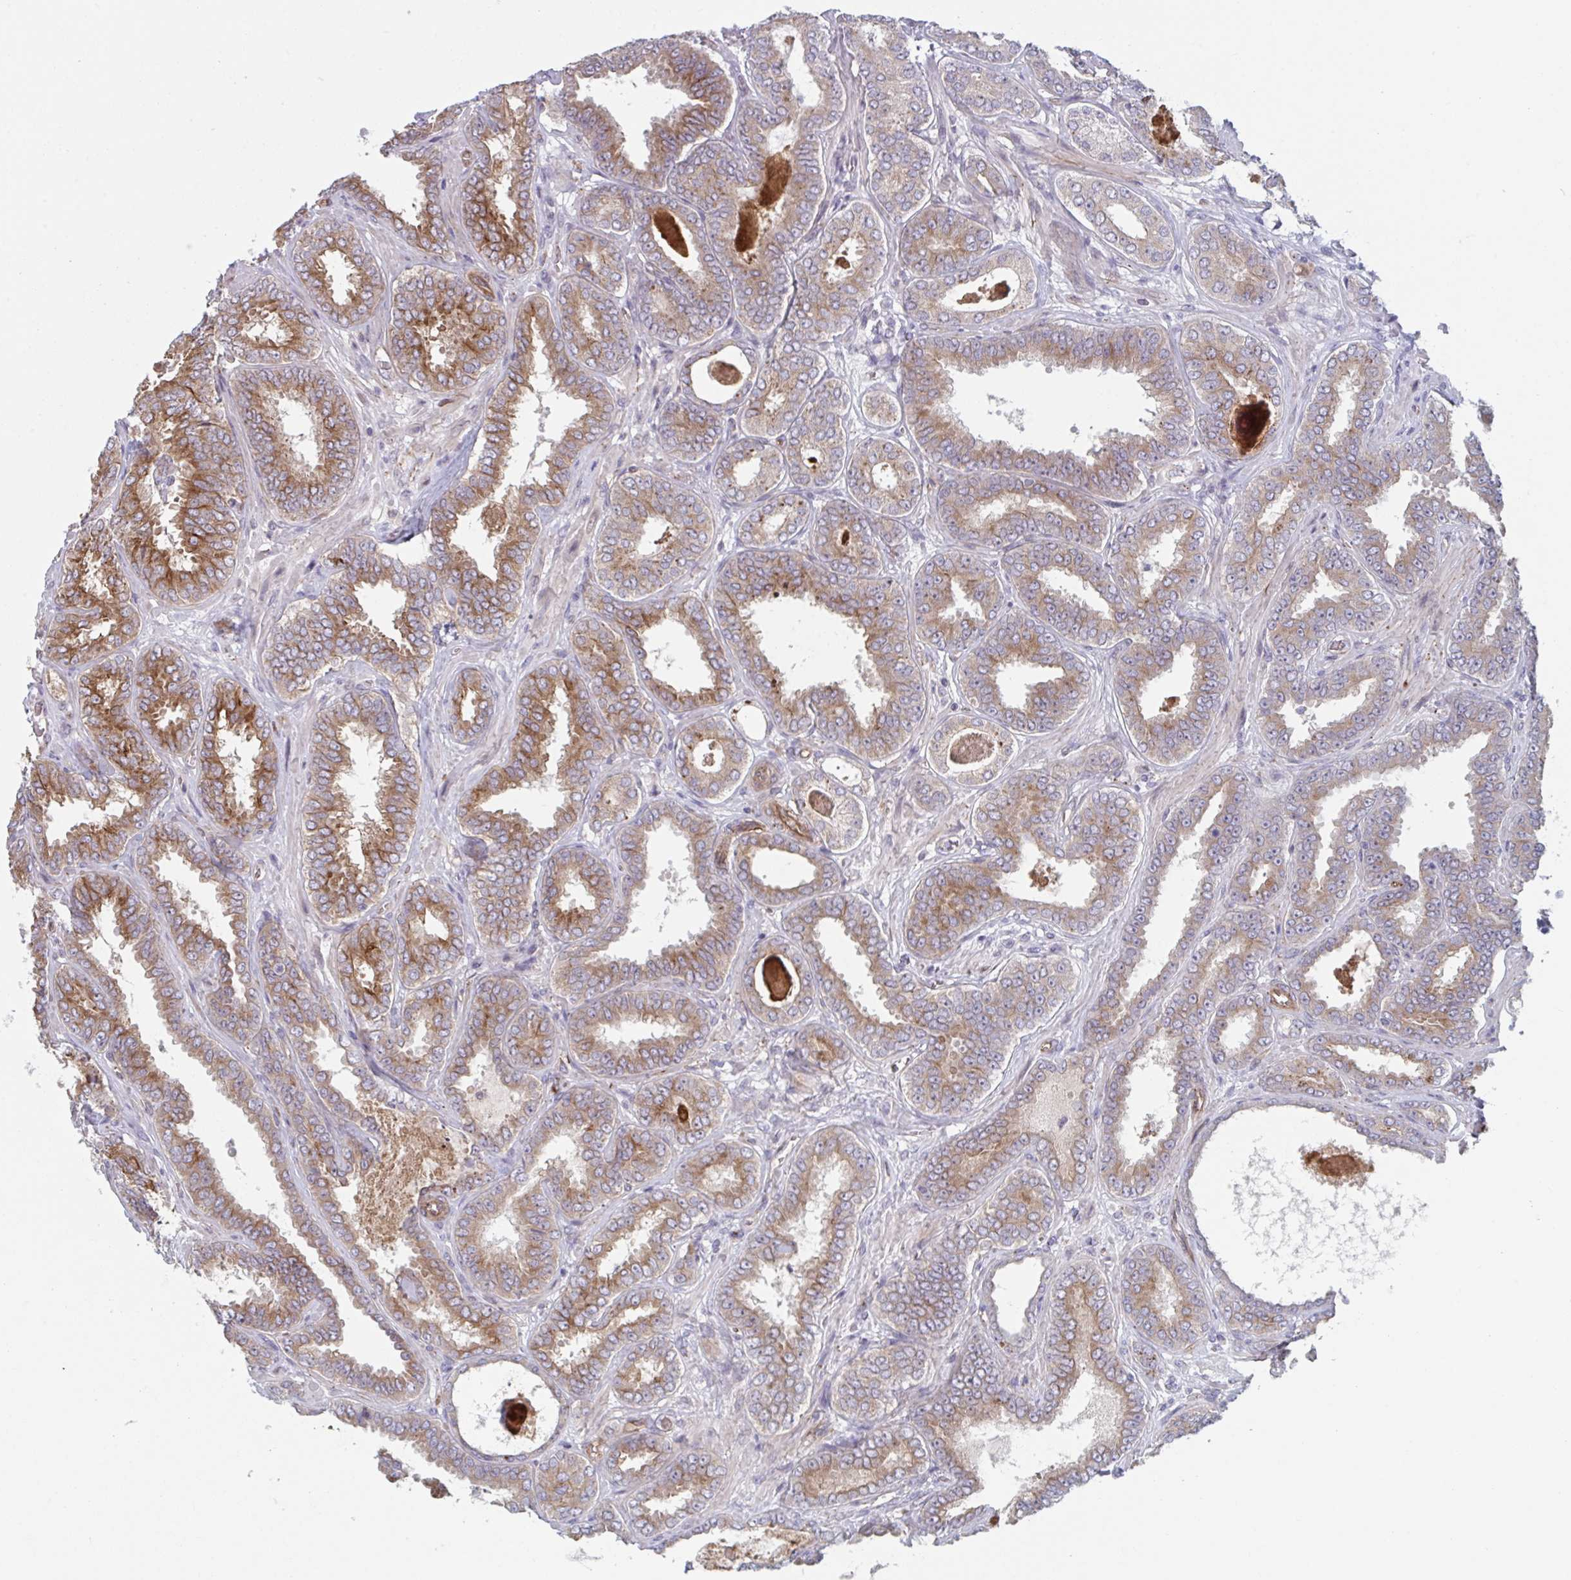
{"staining": {"intensity": "moderate", "quantity": "25%-75%", "location": "cytoplasmic/membranous"}, "tissue": "prostate cancer", "cell_type": "Tumor cells", "image_type": "cancer", "snomed": [{"axis": "morphology", "description": "Adenocarcinoma, High grade"}, {"axis": "topography", "description": "Prostate"}], "caption": "High-grade adenocarcinoma (prostate) tissue displays moderate cytoplasmic/membranous positivity in approximately 25%-75% of tumor cells (Brightfield microscopy of DAB IHC at high magnification).", "gene": "TNFSF10", "patient": {"sex": "male", "age": 72}}